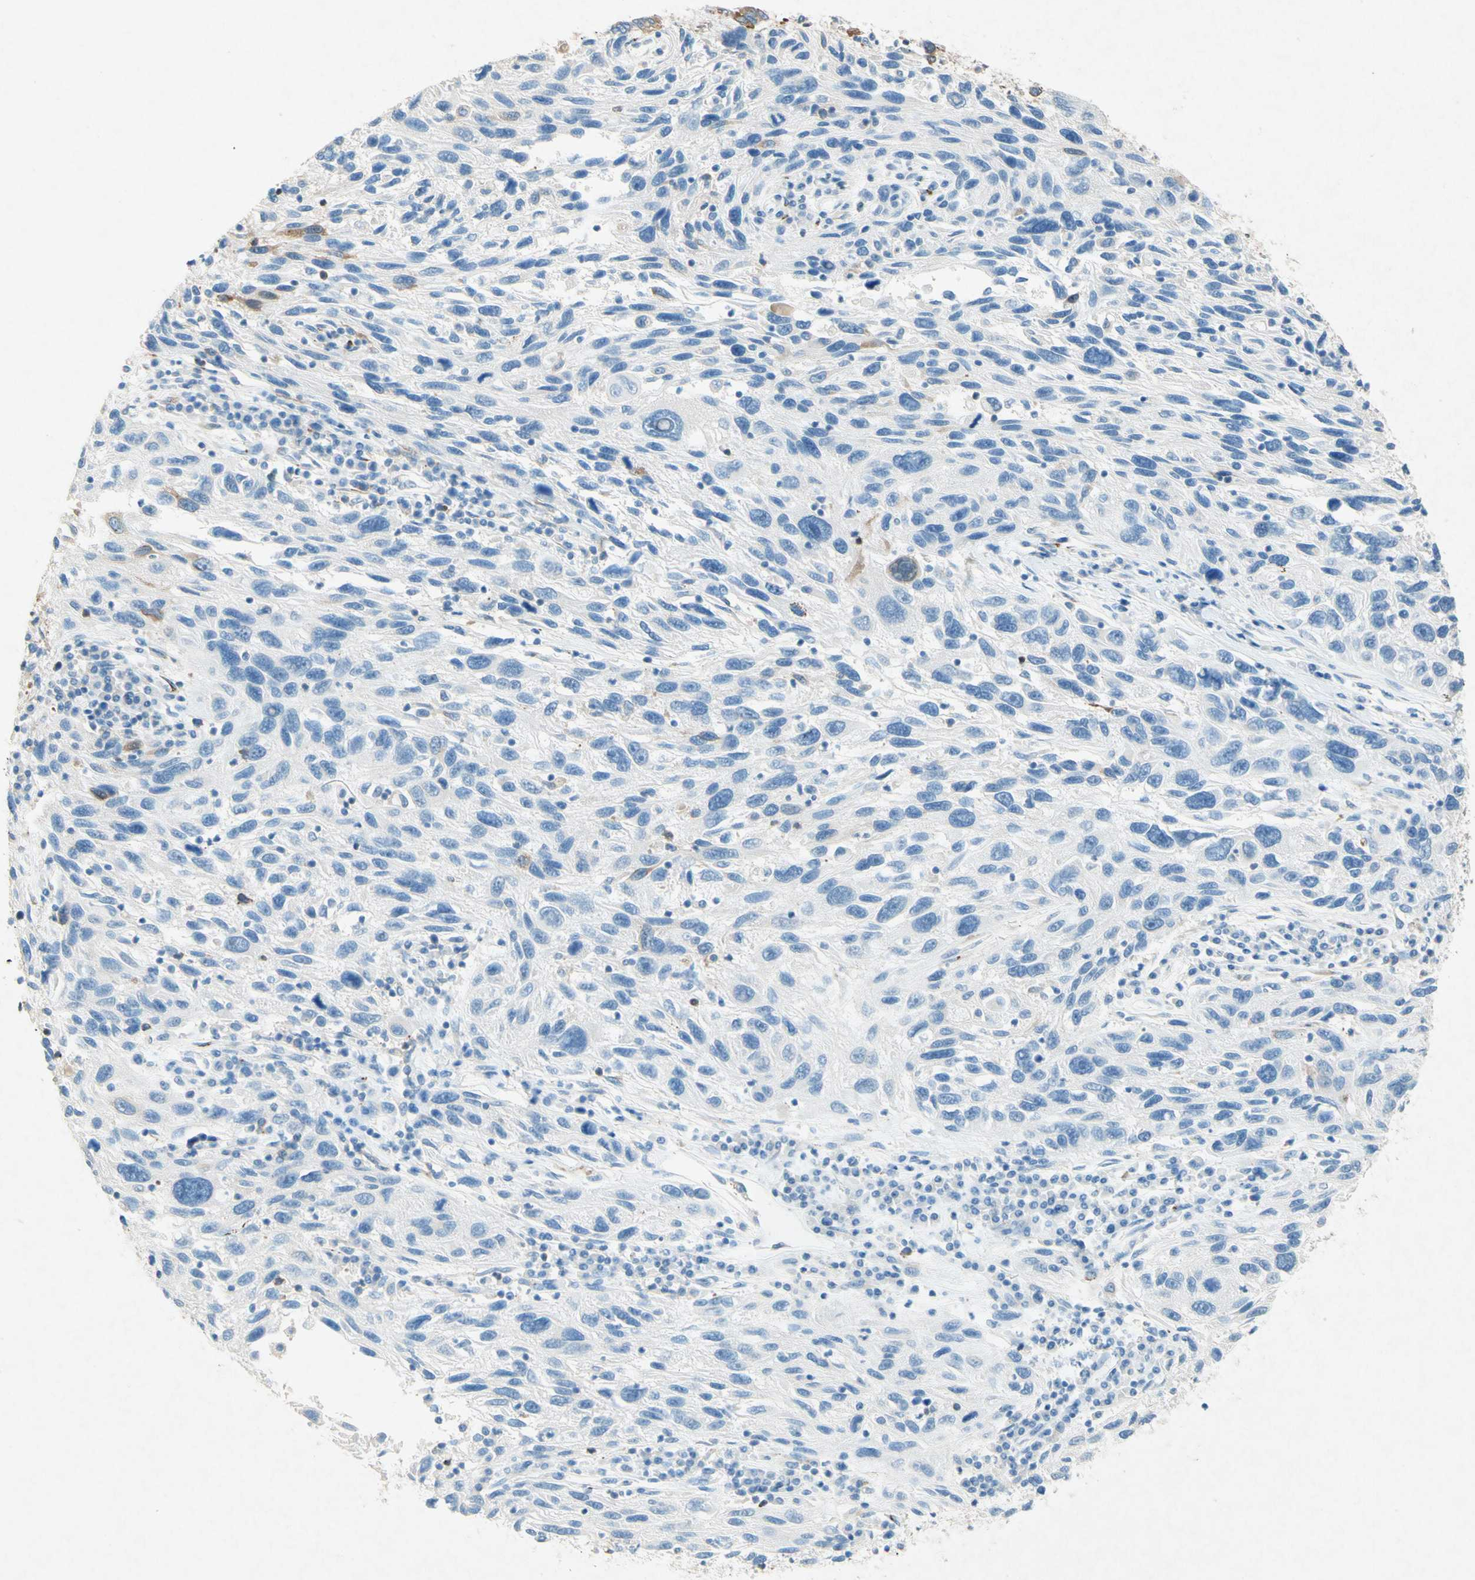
{"staining": {"intensity": "moderate", "quantity": ">75%", "location": "cytoplasmic/membranous"}, "tissue": "melanoma", "cell_type": "Tumor cells", "image_type": "cancer", "snomed": [{"axis": "morphology", "description": "Malignant melanoma, NOS"}, {"axis": "topography", "description": "Skin"}], "caption": "Approximately >75% of tumor cells in malignant melanoma show moderate cytoplasmic/membranous protein positivity as visualized by brown immunohistochemical staining.", "gene": "PABPC1", "patient": {"sex": "male", "age": 53}}